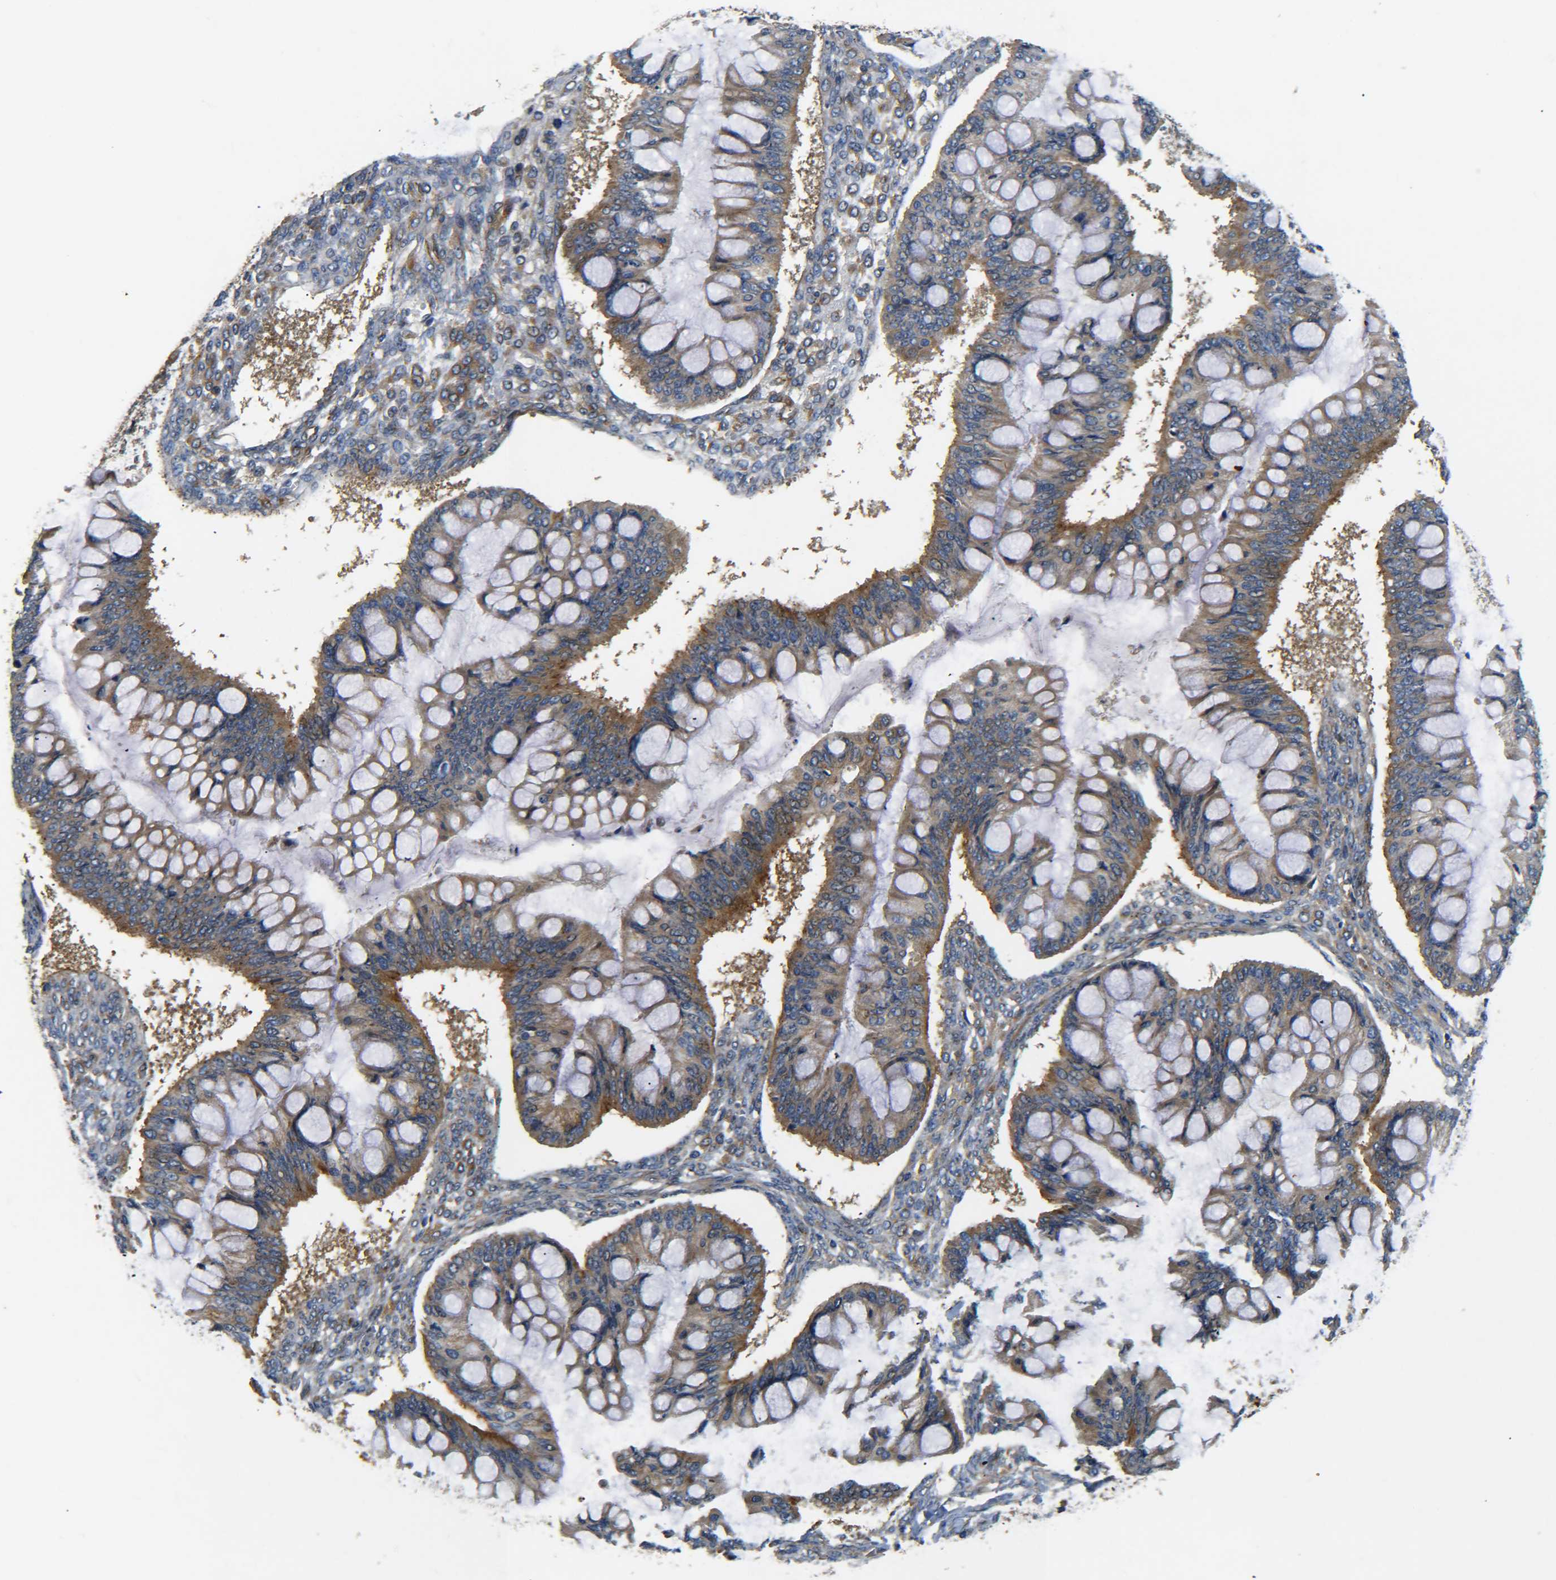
{"staining": {"intensity": "moderate", "quantity": ">75%", "location": "cytoplasmic/membranous"}, "tissue": "ovarian cancer", "cell_type": "Tumor cells", "image_type": "cancer", "snomed": [{"axis": "morphology", "description": "Cystadenocarcinoma, mucinous, NOS"}, {"axis": "topography", "description": "Ovary"}], "caption": "IHC of ovarian mucinous cystadenocarcinoma exhibits medium levels of moderate cytoplasmic/membranous positivity in approximately >75% of tumor cells. (Stains: DAB in brown, nuclei in blue, Microscopy: brightfield microscopy at high magnification).", "gene": "LRCH3", "patient": {"sex": "female", "age": 73}}